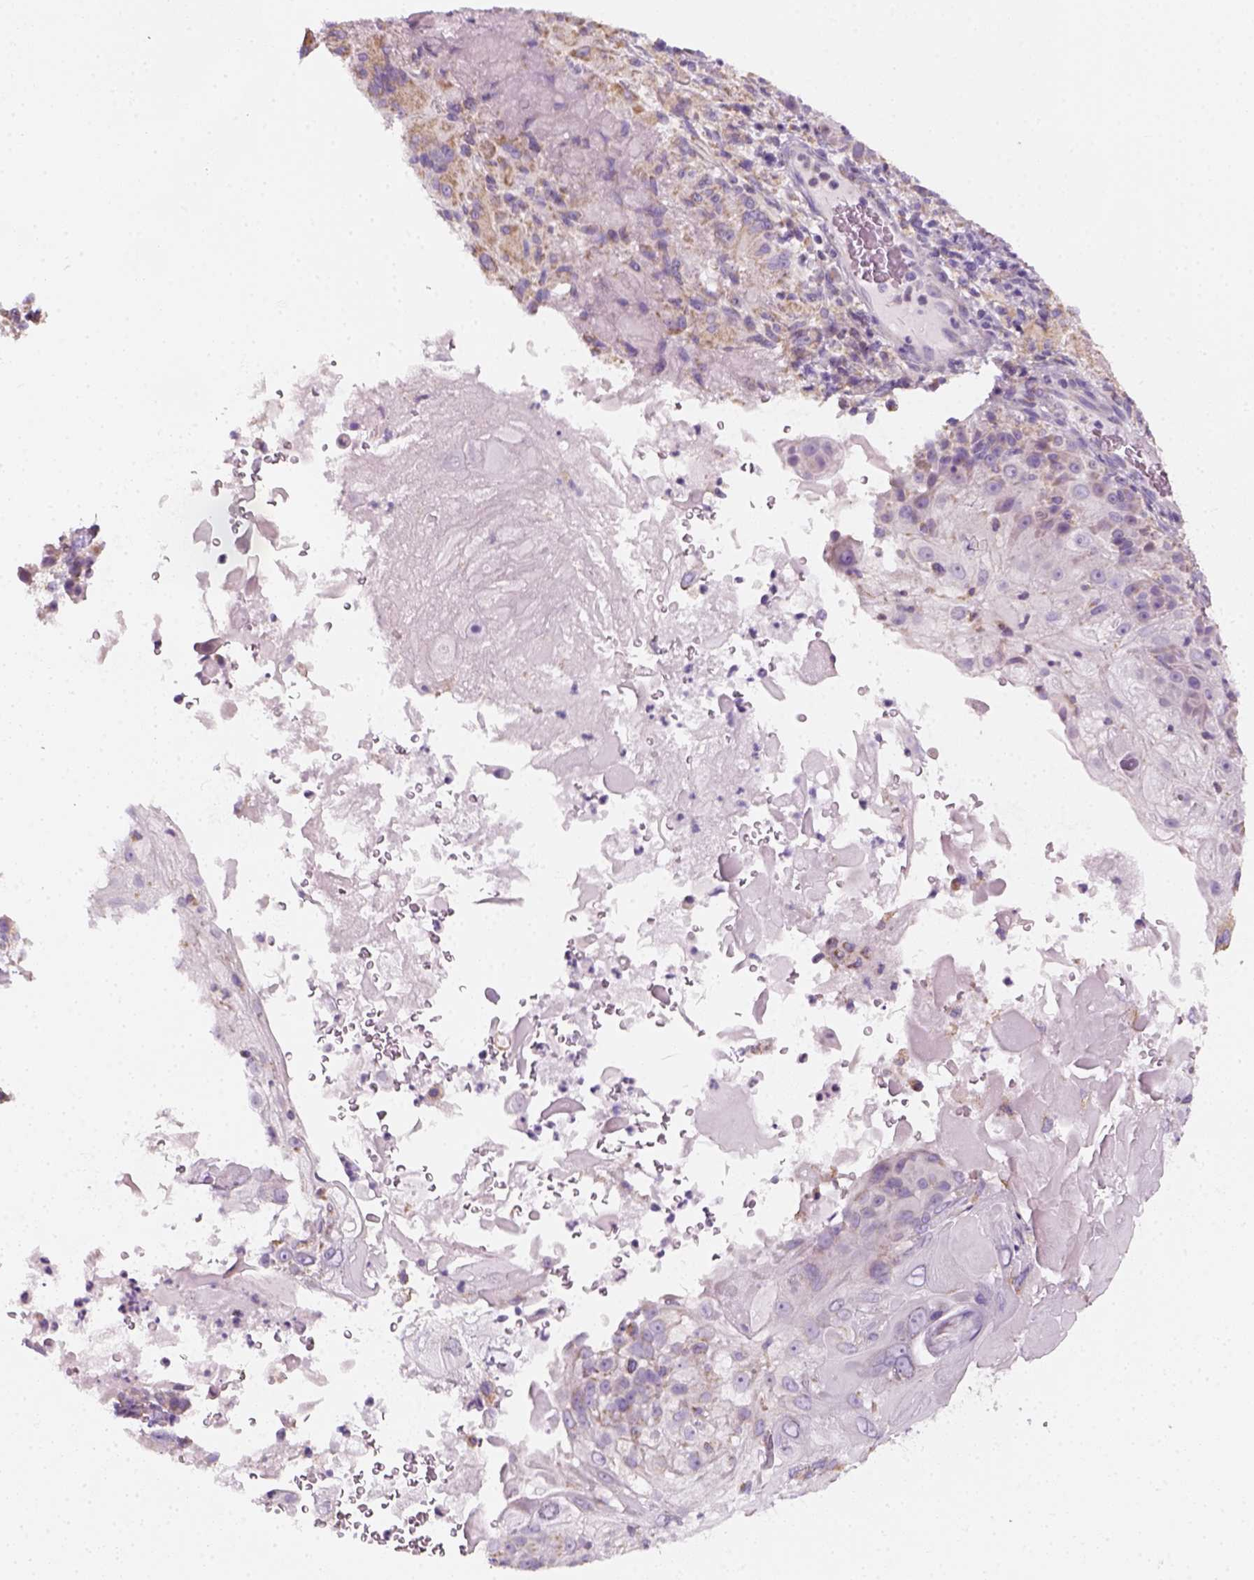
{"staining": {"intensity": "negative", "quantity": "none", "location": "none"}, "tissue": "skin cancer", "cell_type": "Tumor cells", "image_type": "cancer", "snomed": [{"axis": "morphology", "description": "Normal tissue, NOS"}, {"axis": "morphology", "description": "Squamous cell carcinoma, NOS"}, {"axis": "topography", "description": "Skin"}], "caption": "High power microscopy photomicrograph of an IHC photomicrograph of skin squamous cell carcinoma, revealing no significant expression in tumor cells.", "gene": "AWAT2", "patient": {"sex": "female", "age": 83}}